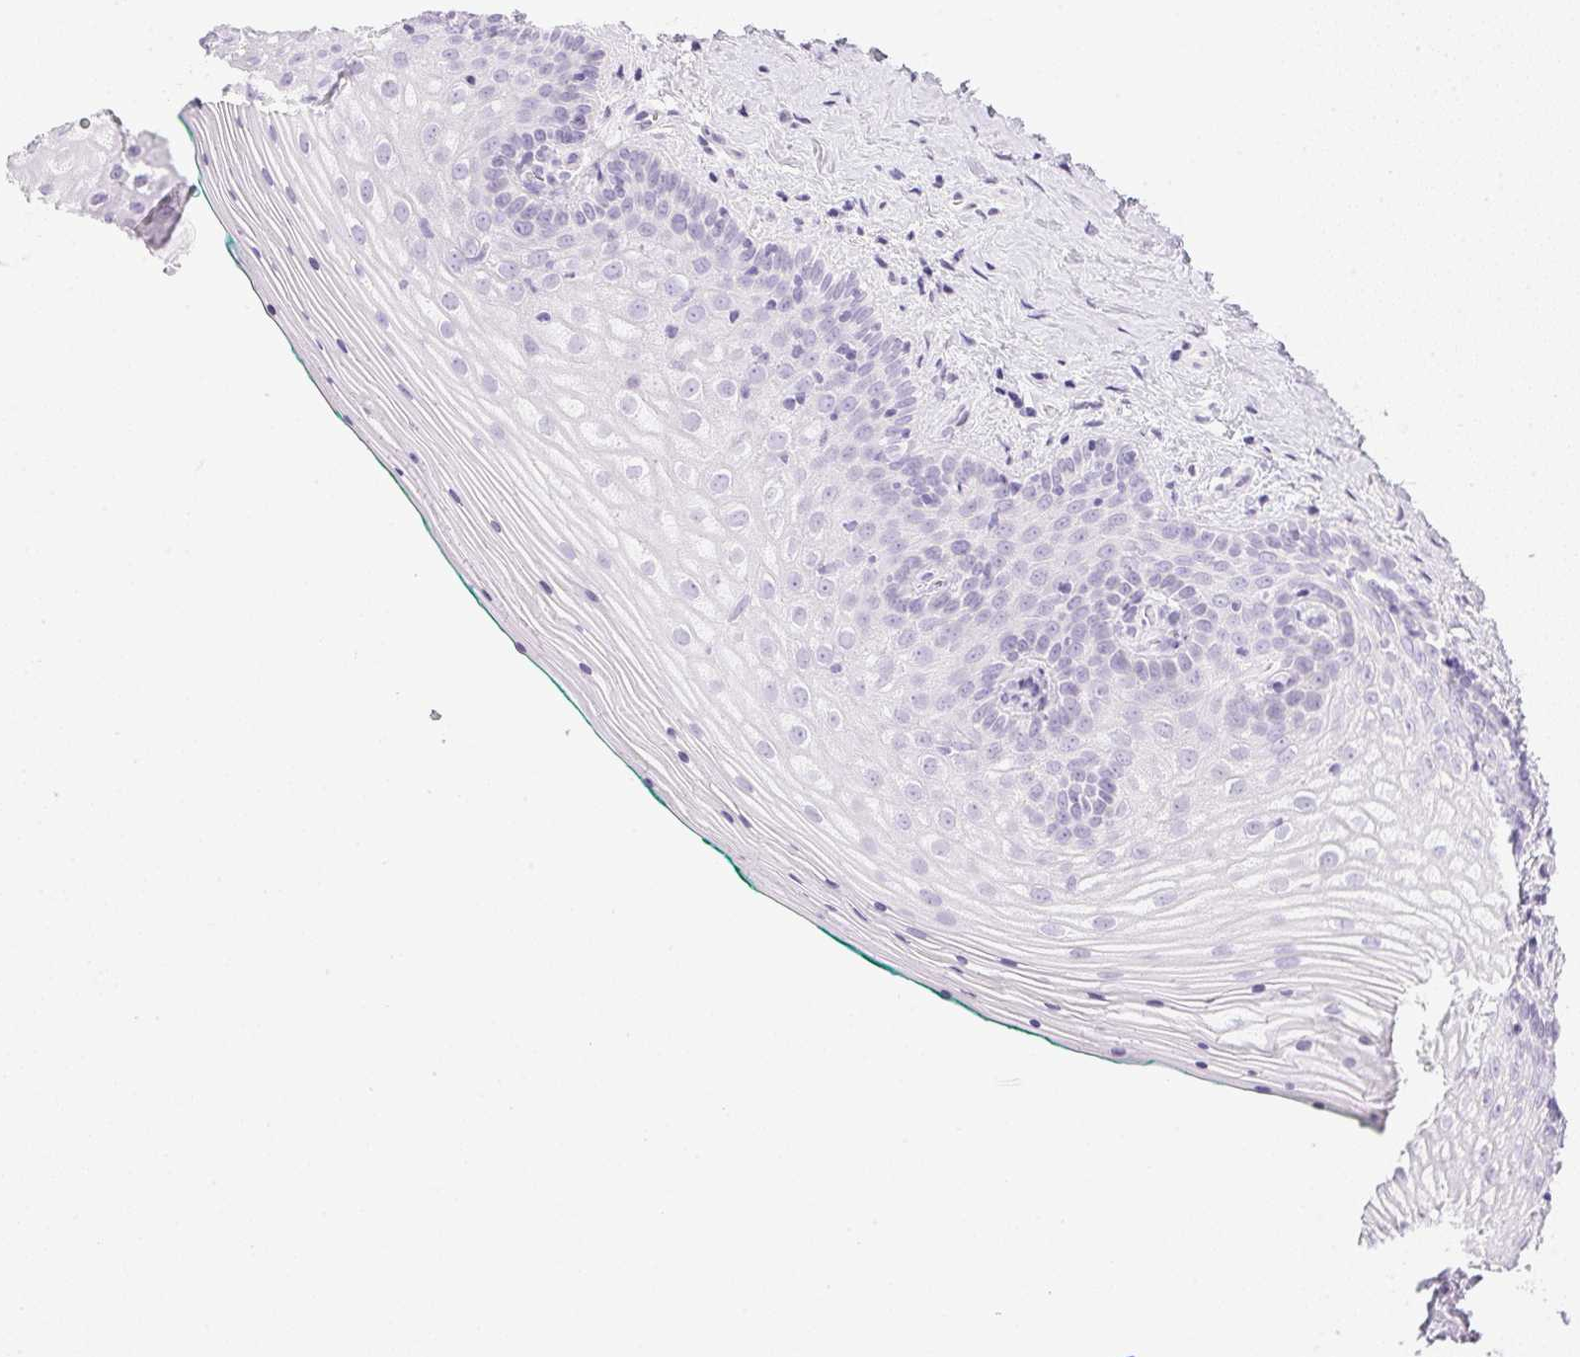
{"staining": {"intensity": "negative", "quantity": "none", "location": "none"}, "tissue": "vagina", "cell_type": "Squamous epithelial cells", "image_type": "normal", "snomed": [{"axis": "morphology", "description": "Normal tissue, NOS"}, {"axis": "topography", "description": "Vagina"}], "caption": "This histopathology image is of unremarkable vagina stained with IHC to label a protein in brown with the nuclei are counter-stained blue. There is no positivity in squamous epithelial cells. The staining was performed using DAB (3,3'-diaminobenzidine) to visualize the protein expression in brown, while the nuclei were stained in blue with hematoxylin (Magnification: 20x).", "gene": "CPB1", "patient": {"sex": "female", "age": 45}}